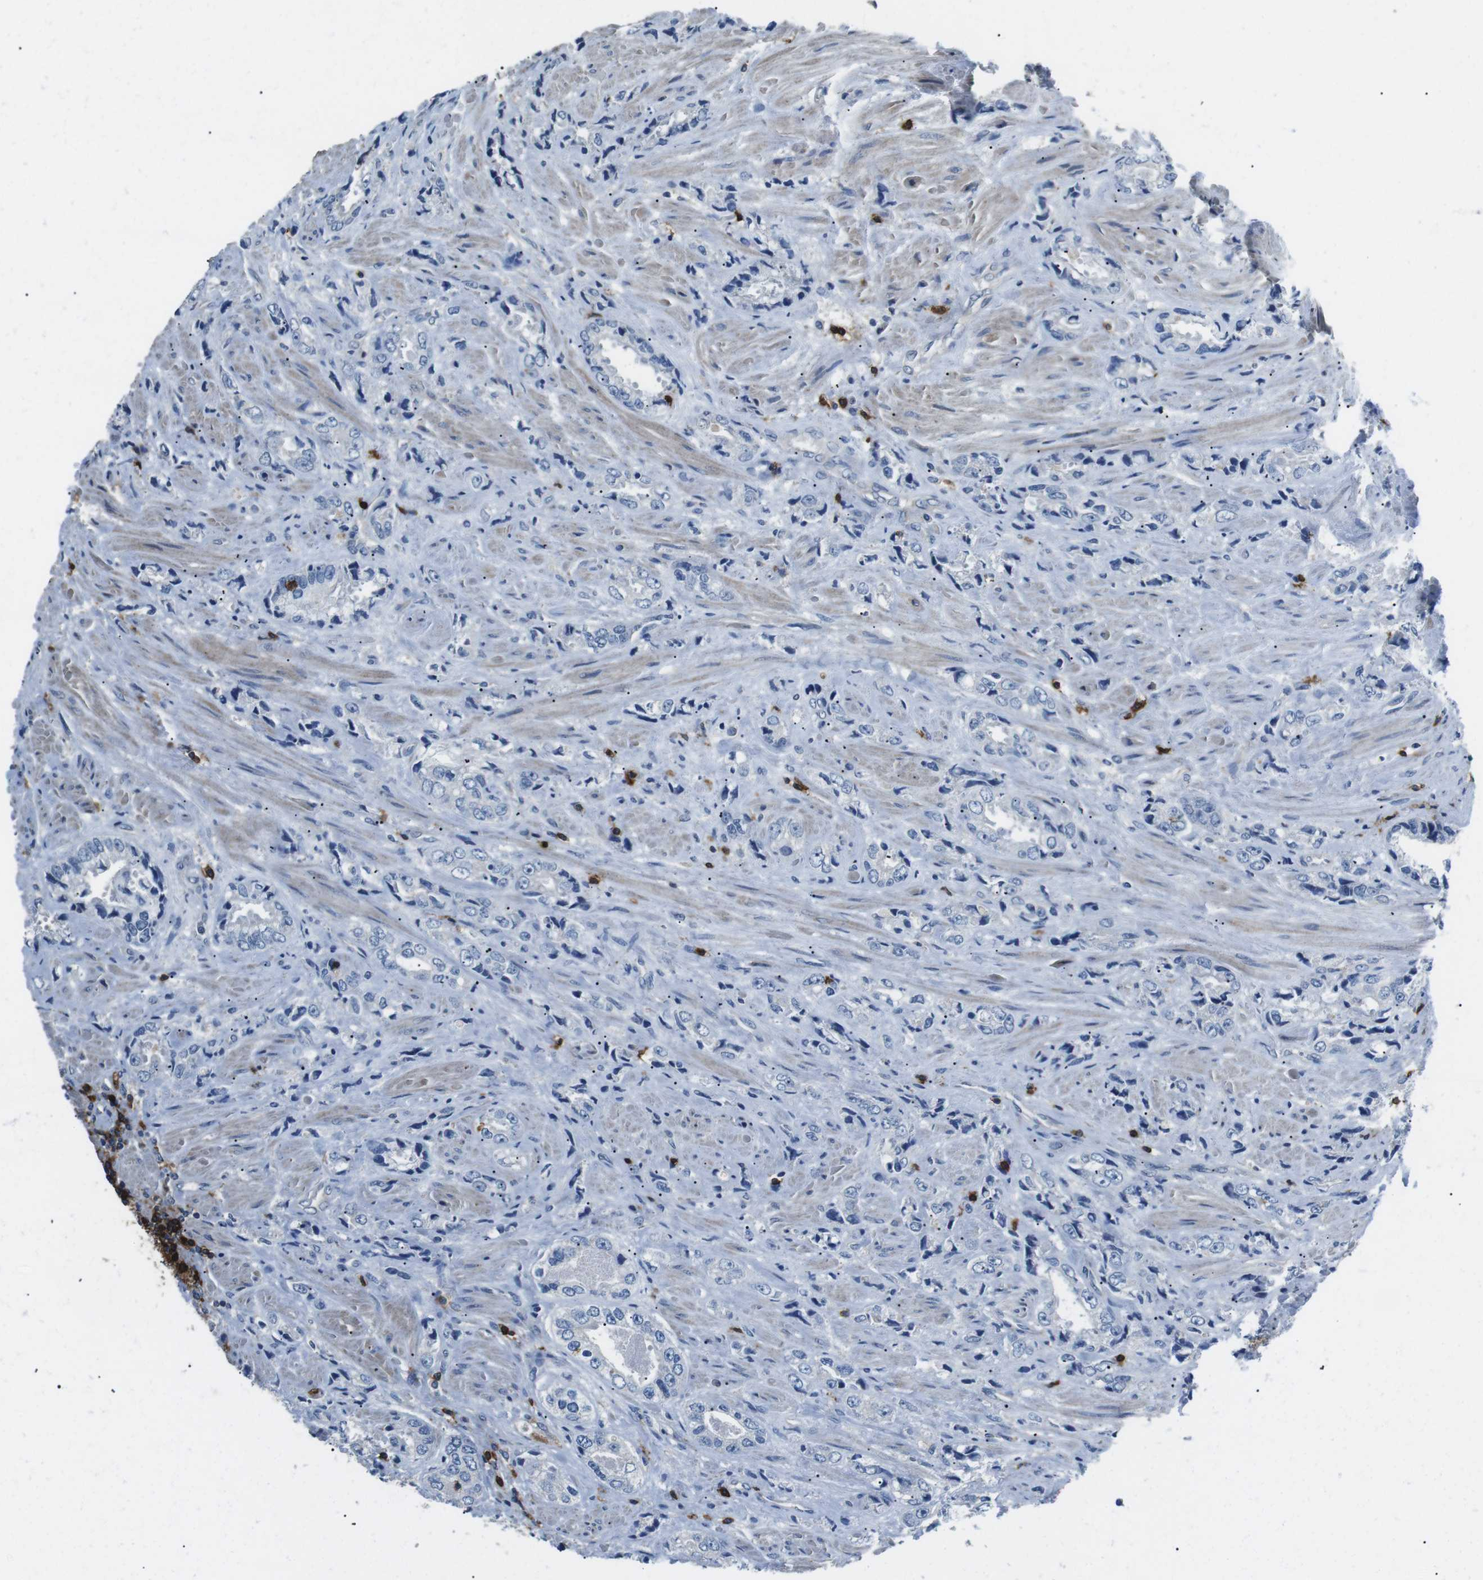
{"staining": {"intensity": "negative", "quantity": "none", "location": "none"}, "tissue": "prostate cancer", "cell_type": "Tumor cells", "image_type": "cancer", "snomed": [{"axis": "morphology", "description": "Adenocarcinoma, High grade"}, {"axis": "topography", "description": "Prostate"}], "caption": "DAB (3,3'-diaminobenzidine) immunohistochemical staining of prostate adenocarcinoma (high-grade) reveals no significant positivity in tumor cells.", "gene": "CD6", "patient": {"sex": "male", "age": 61}}